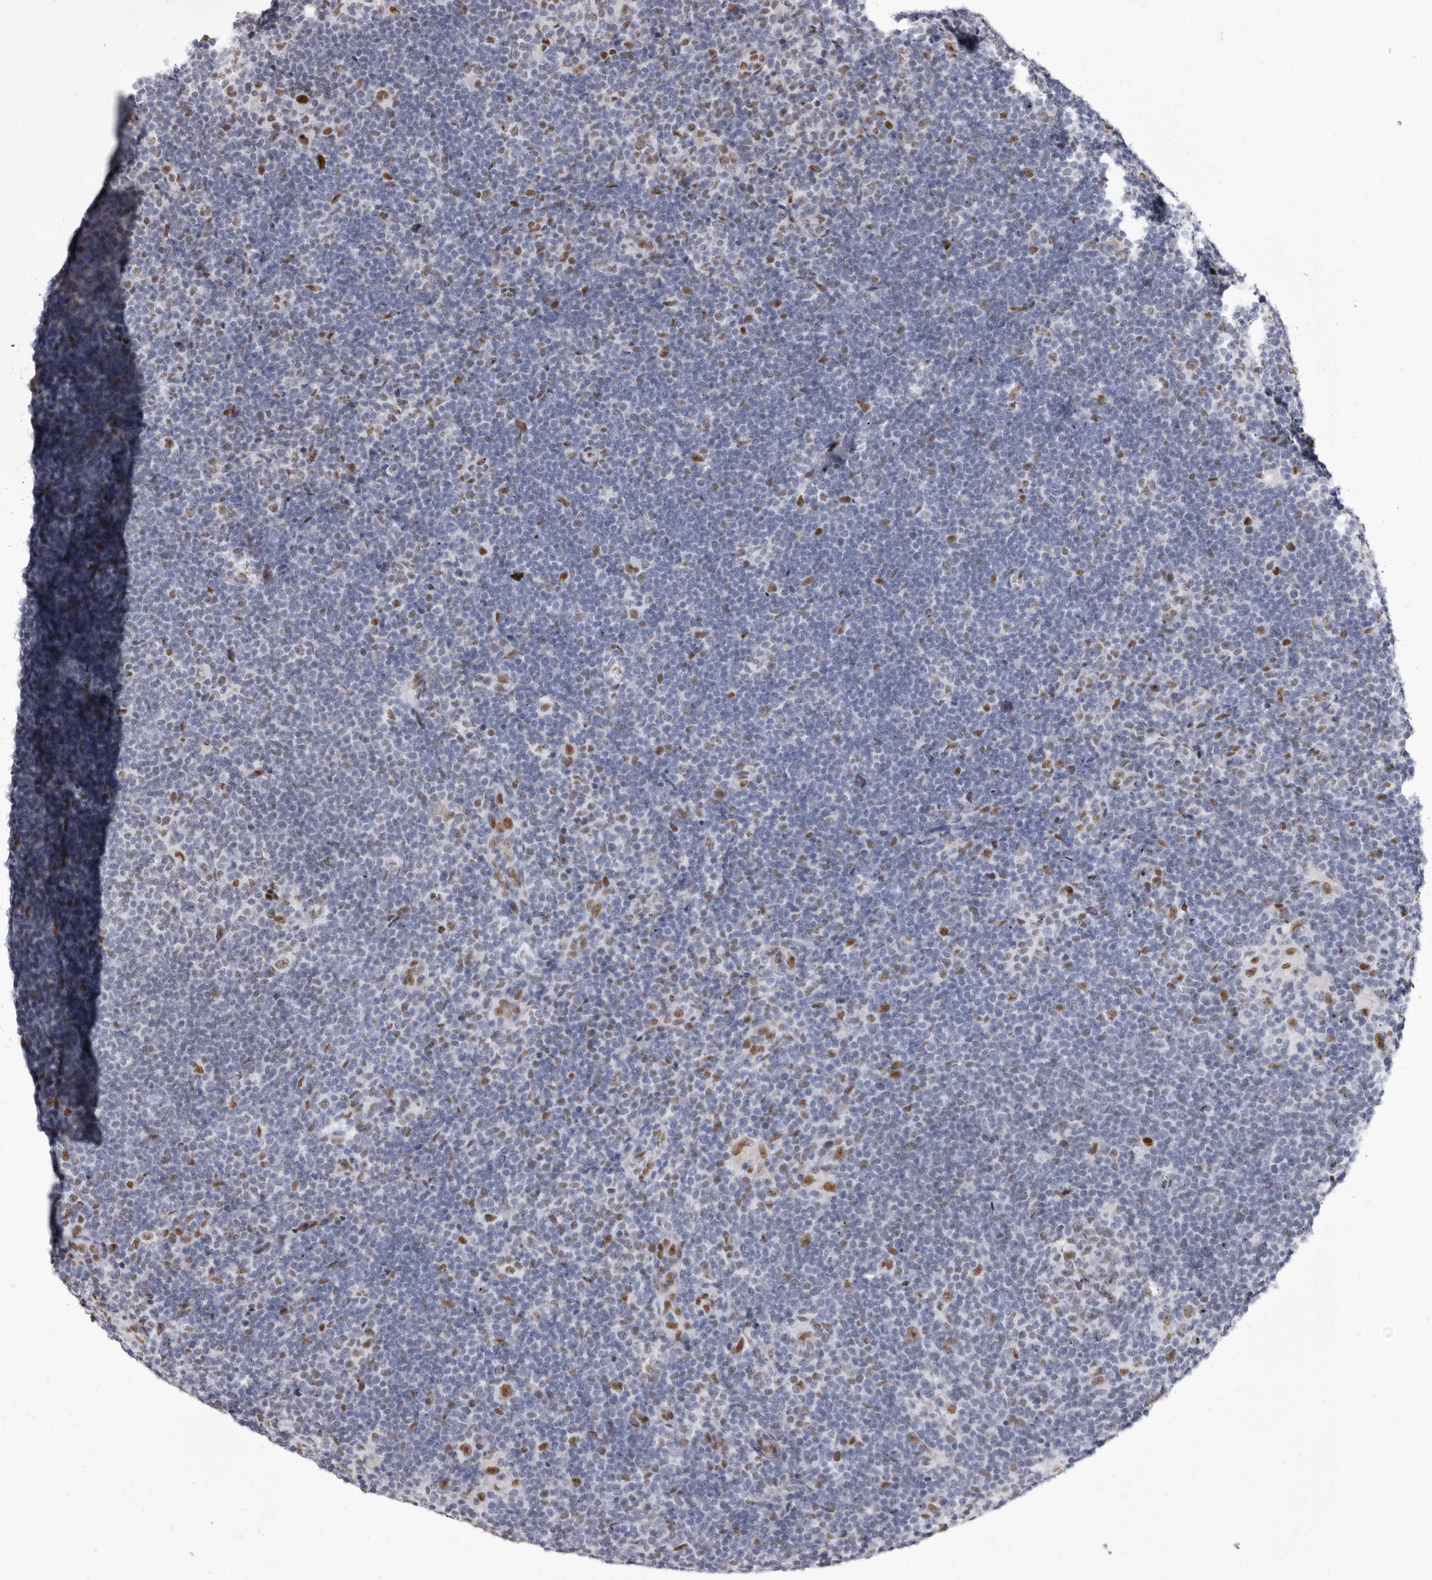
{"staining": {"intensity": "moderate", "quantity": ">75%", "location": "nuclear"}, "tissue": "lymphoma", "cell_type": "Tumor cells", "image_type": "cancer", "snomed": [{"axis": "morphology", "description": "Hodgkin's disease, NOS"}, {"axis": "topography", "description": "Lymph node"}], "caption": "Hodgkin's disease stained with a brown dye shows moderate nuclear positive expression in about >75% of tumor cells.", "gene": "ZNF326", "patient": {"sex": "female", "age": 57}}